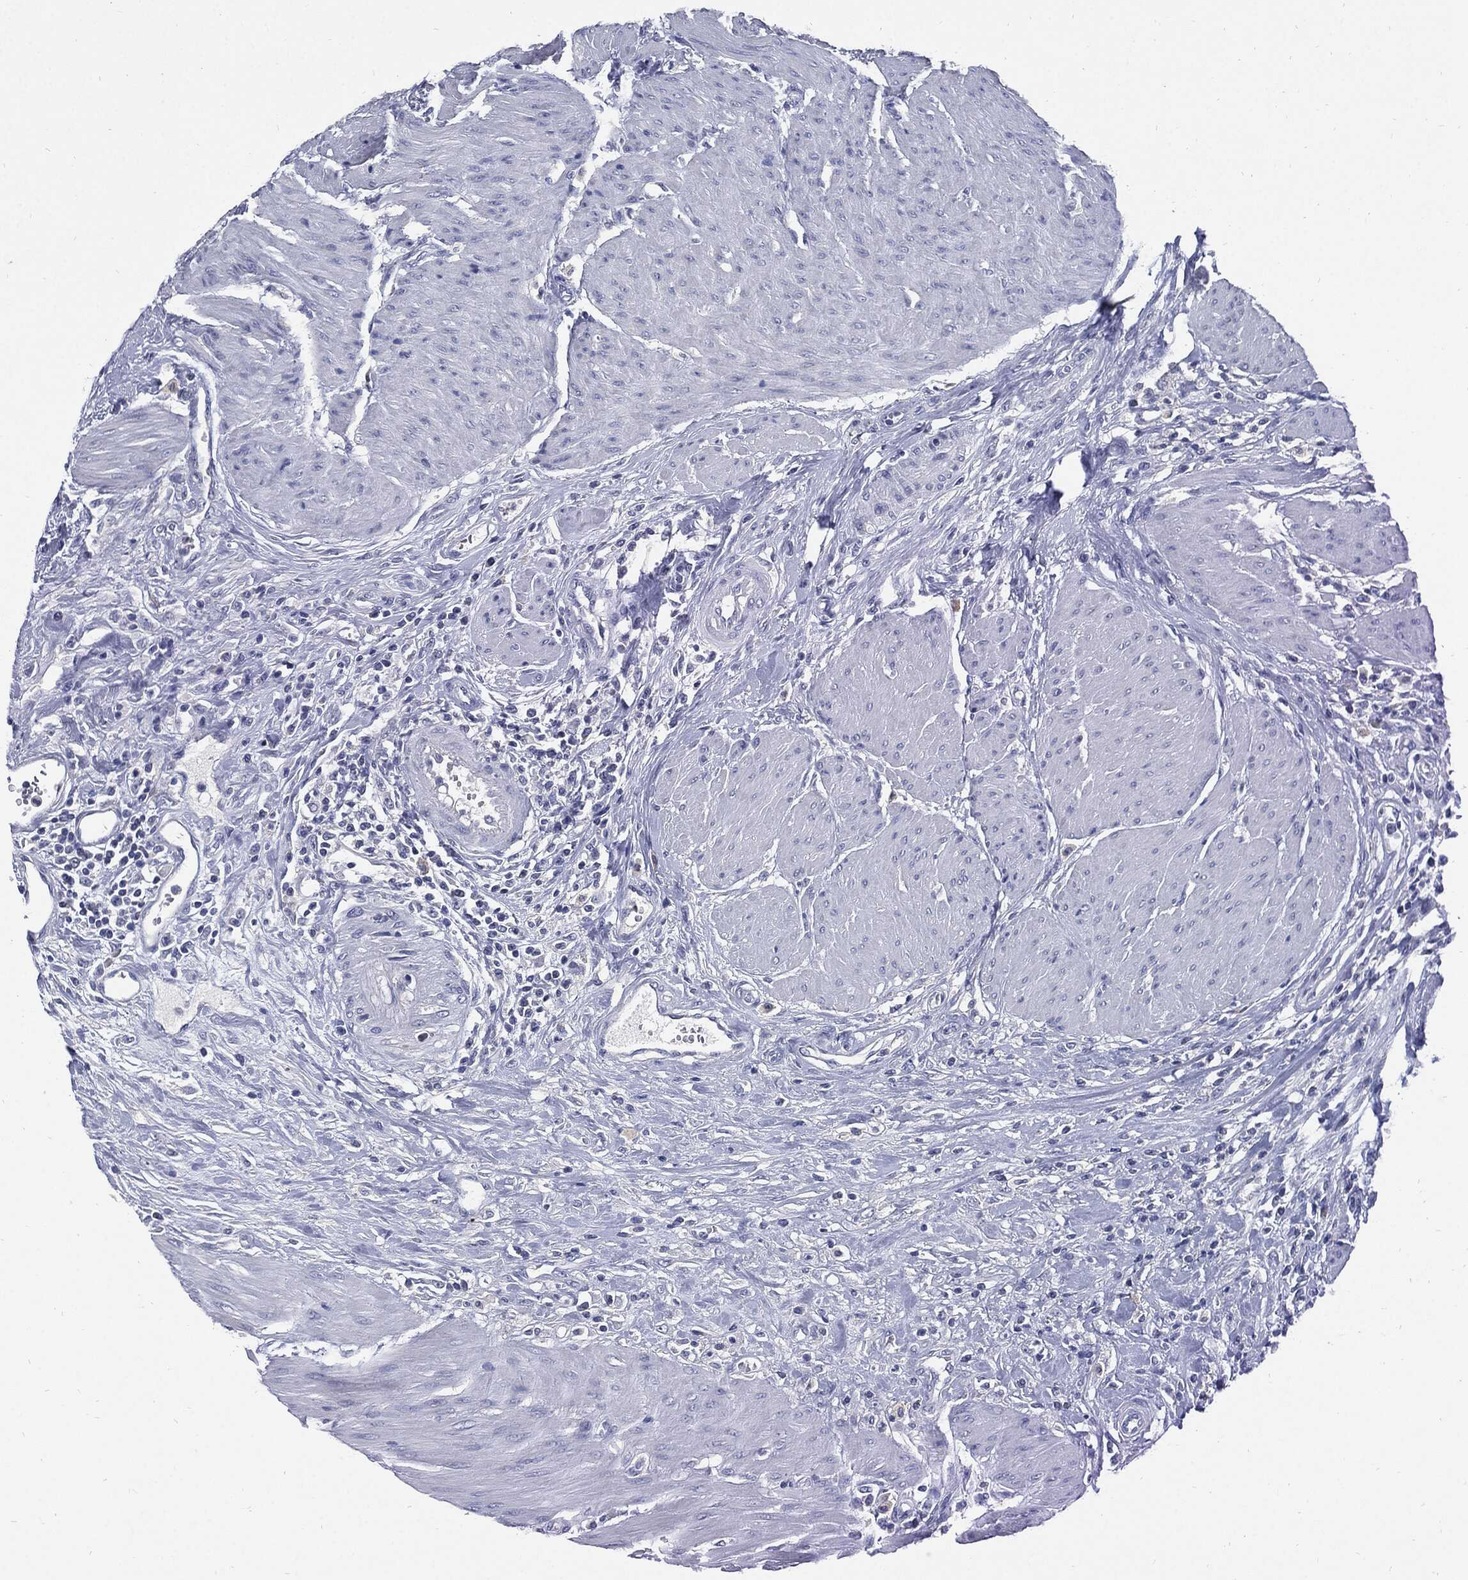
{"staining": {"intensity": "negative", "quantity": "none", "location": "none"}, "tissue": "urothelial cancer", "cell_type": "Tumor cells", "image_type": "cancer", "snomed": [{"axis": "morphology", "description": "Urothelial carcinoma, High grade"}, {"axis": "topography", "description": "Urinary bladder"}], "caption": "Urothelial cancer was stained to show a protein in brown. There is no significant expression in tumor cells.", "gene": "CPE", "patient": {"sex": "male", "age": 35}}